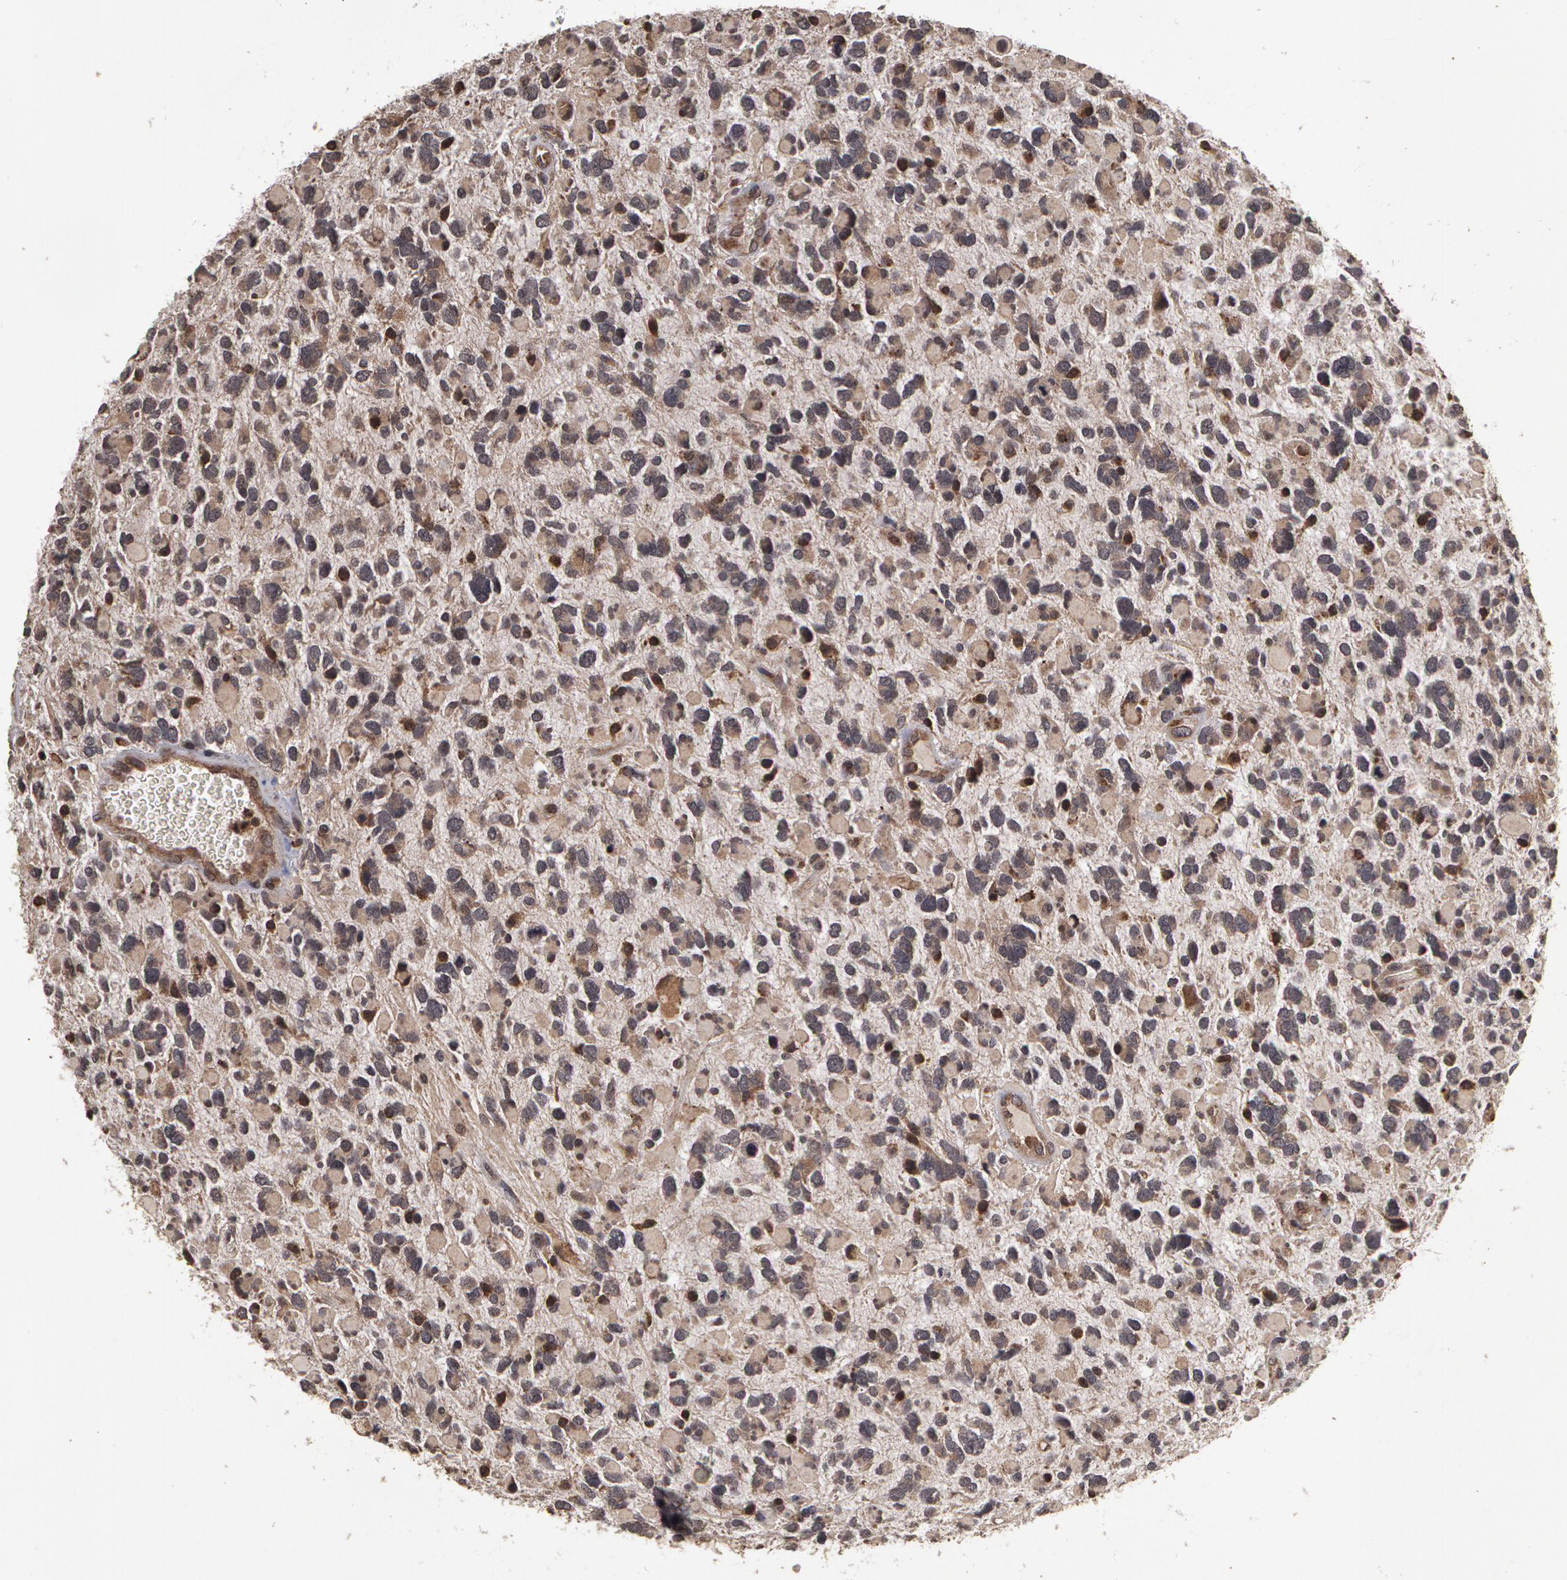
{"staining": {"intensity": "negative", "quantity": "none", "location": "none"}, "tissue": "glioma", "cell_type": "Tumor cells", "image_type": "cancer", "snomed": [{"axis": "morphology", "description": "Glioma, malignant, High grade"}, {"axis": "topography", "description": "Brain"}], "caption": "An IHC histopathology image of glioma is shown. There is no staining in tumor cells of glioma.", "gene": "CALR", "patient": {"sex": "female", "age": 37}}